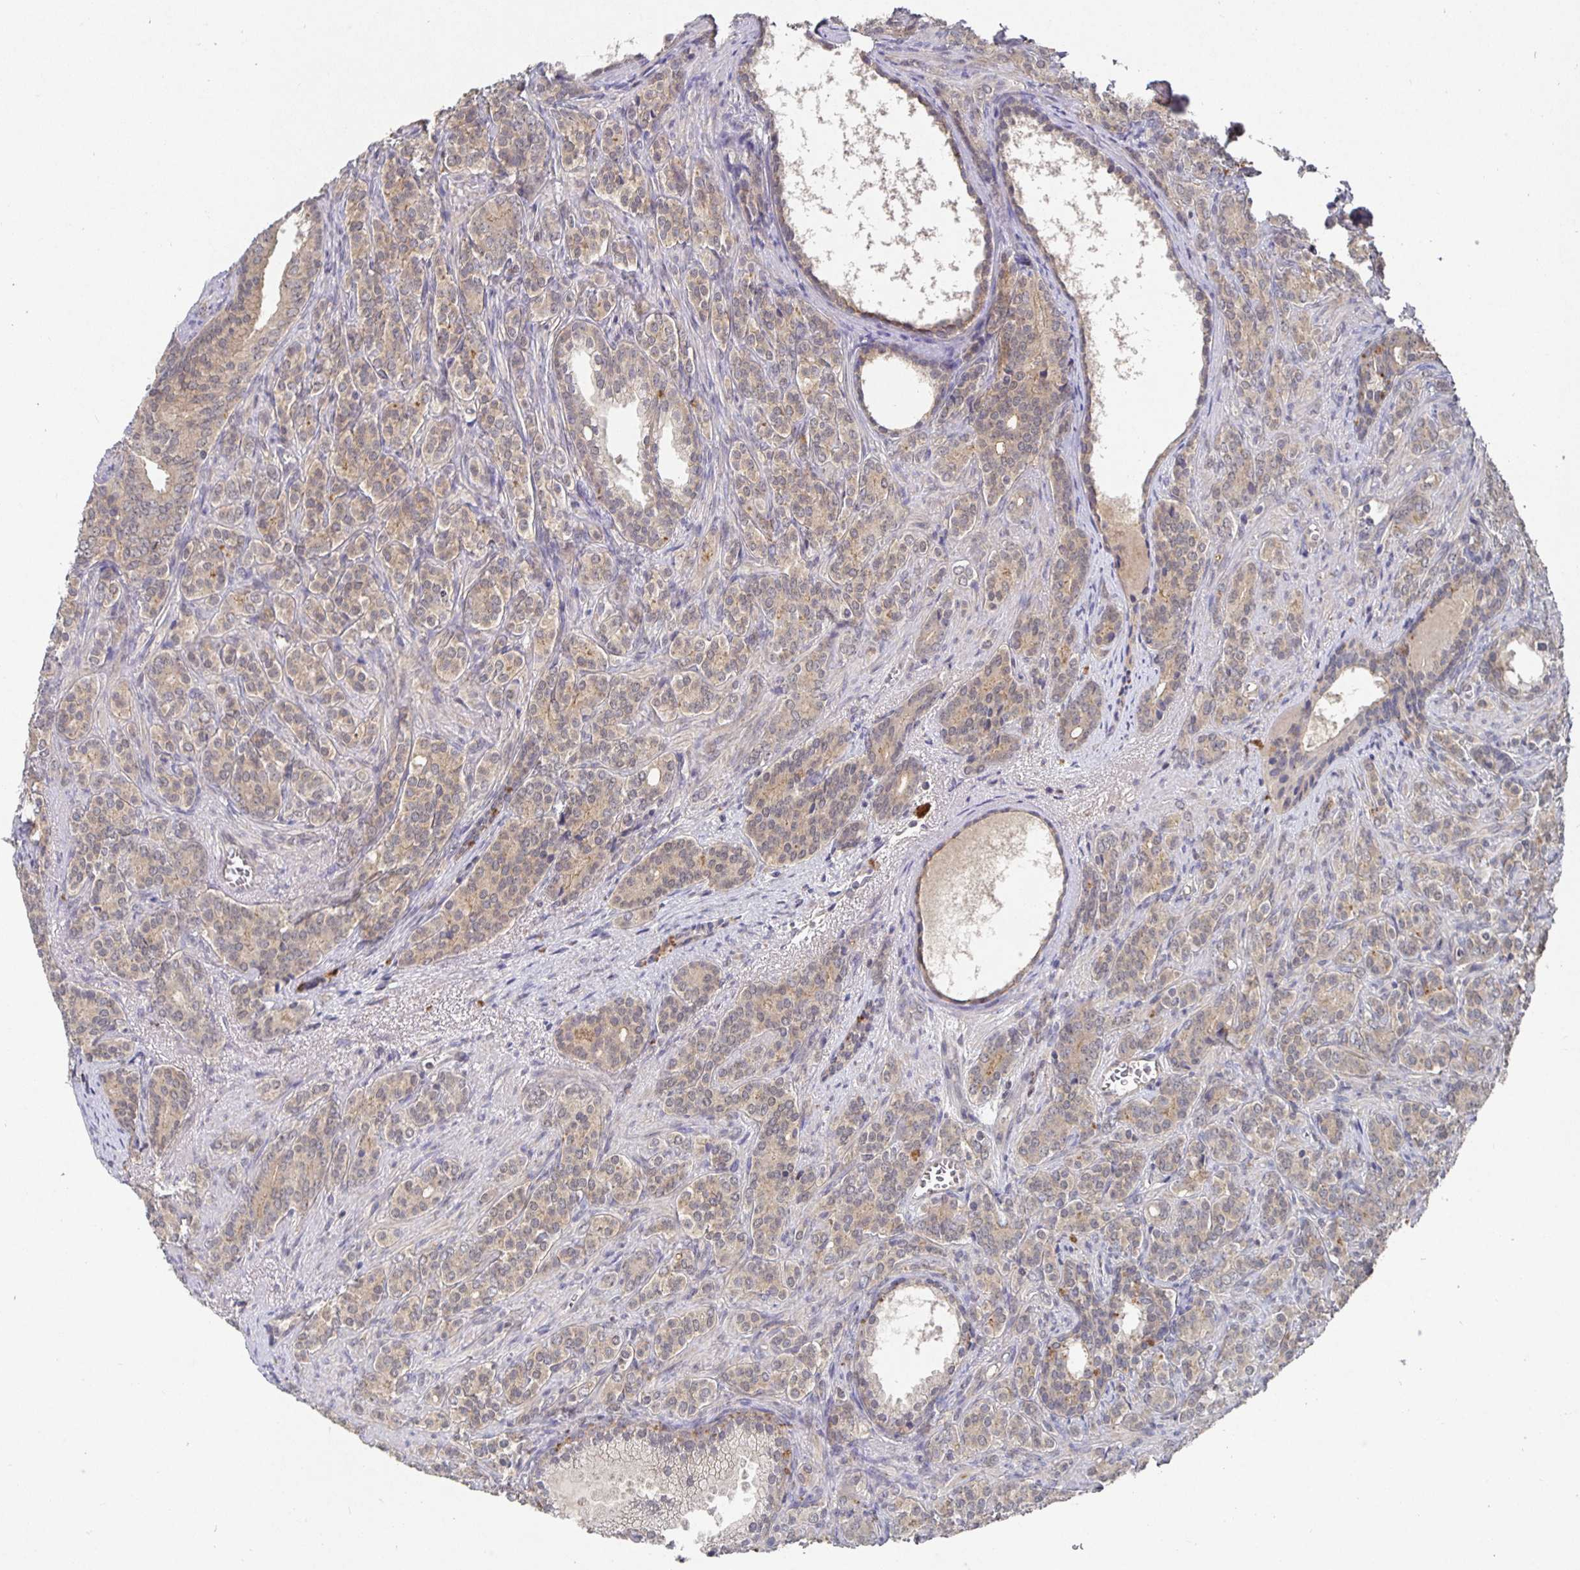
{"staining": {"intensity": "weak", "quantity": ">75%", "location": "cytoplasmic/membranous"}, "tissue": "prostate cancer", "cell_type": "Tumor cells", "image_type": "cancer", "snomed": [{"axis": "morphology", "description": "Adenocarcinoma, High grade"}, {"axis": "topography", "description": "Prostate"}], "caption": "The histopathology image shows staining of adenocarcinoma (high-grade) (prostate), revealing weak cytoplasmic/membranous protein staining (brown color) within tumor cells.", "gene": "HEPN1", "patient": {"sex": "male", "age": 84}}